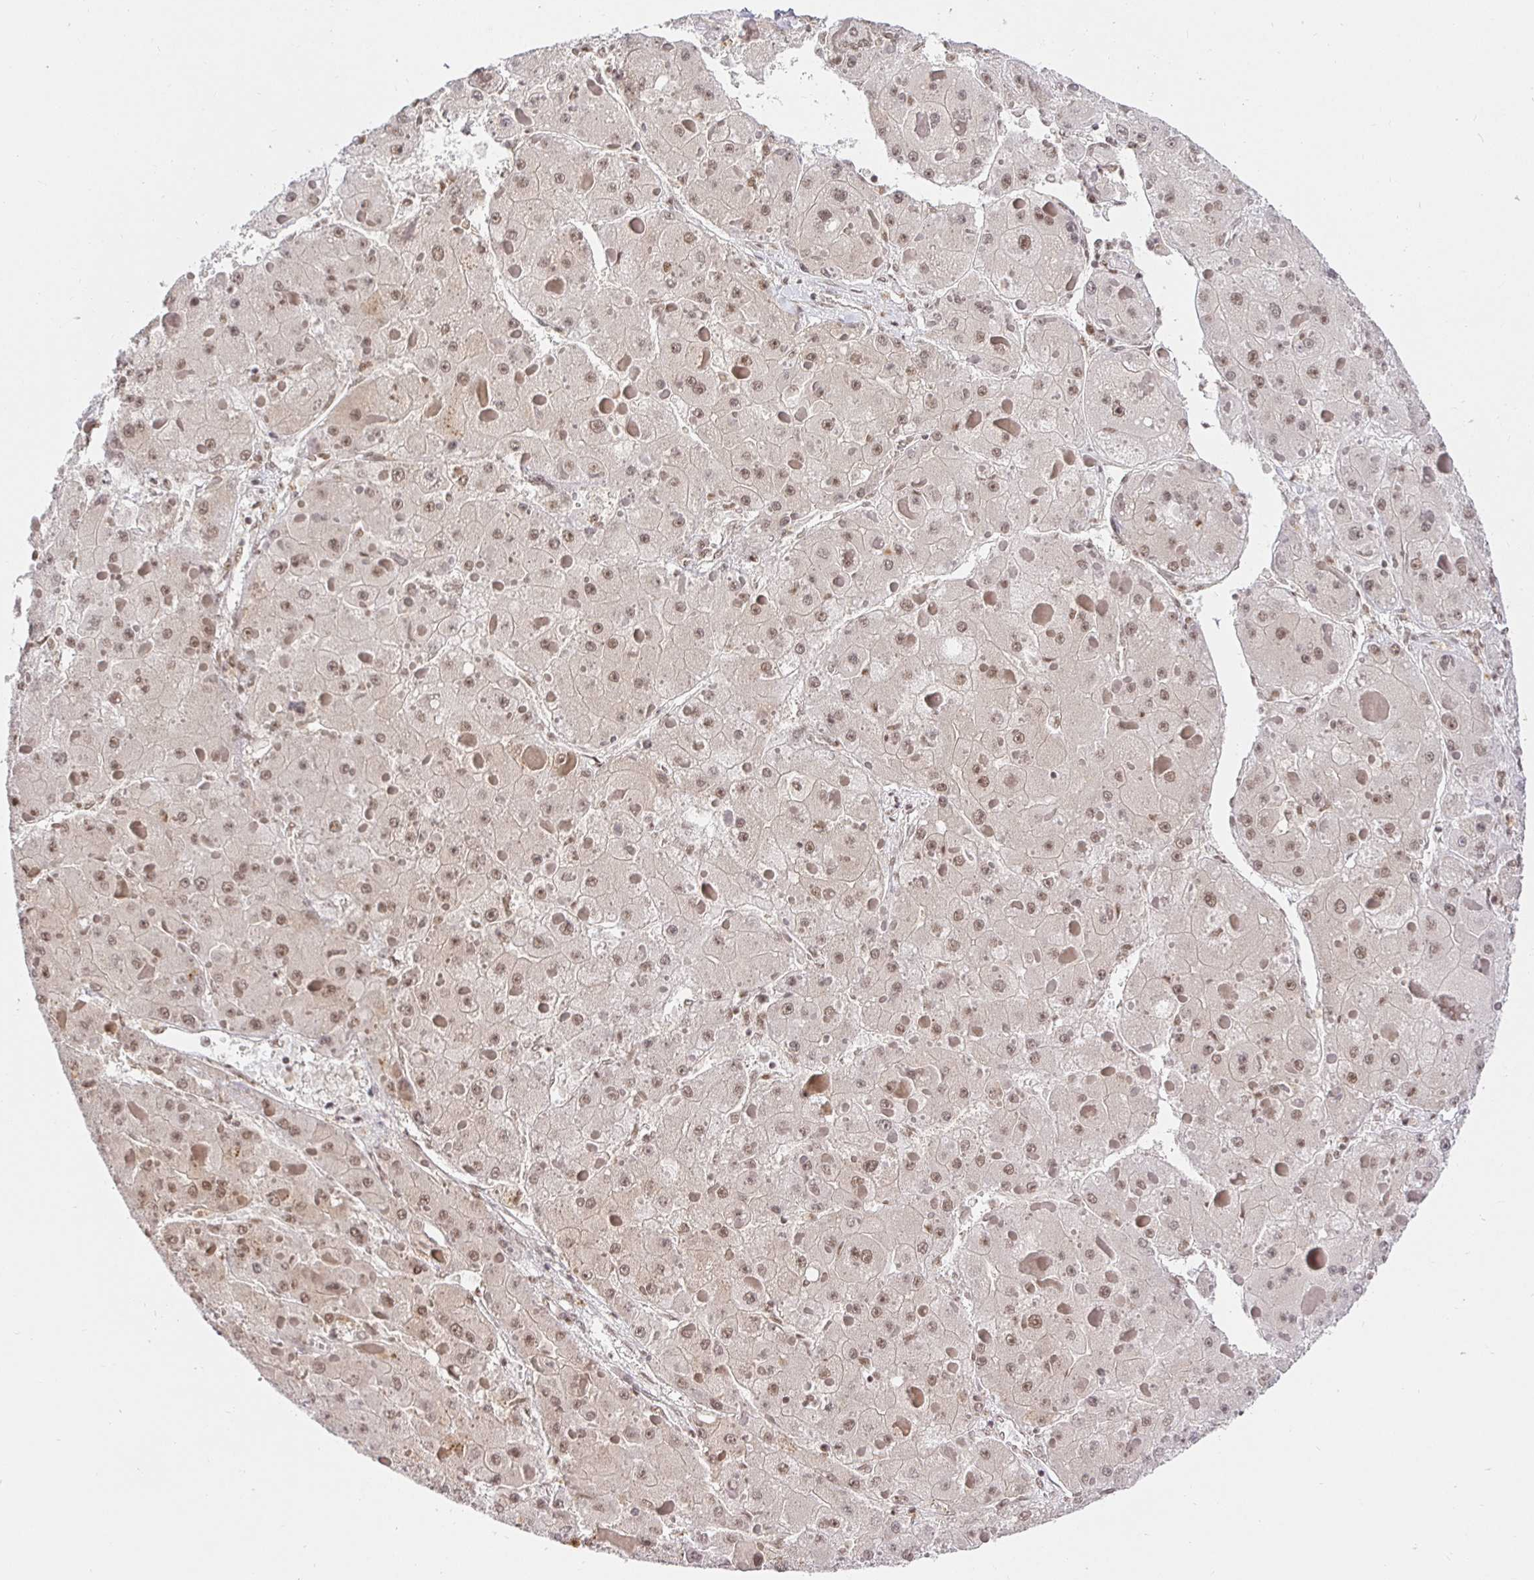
{"staining": {"intensity": "weak", "quantity": ">75%", "location": "nuclear"}, "tissue": "liver cancer", "cell_type": "Tumor cells", "image_type": "cancer", "snomed": [{"axis": "morphology", "description": "Carcinoma, Hepatocellular, NOS"}, {"axis": "topography", "description": "Liver"}], "caption": "Liver cancer stained with DAB (3,3'-diaminobenzidine) IHC exhibits low levels of weak nuclear positivity in about >75% of tumor cells.", "gene": "USF1", "patient": {"sex": "female", "age": 73}}